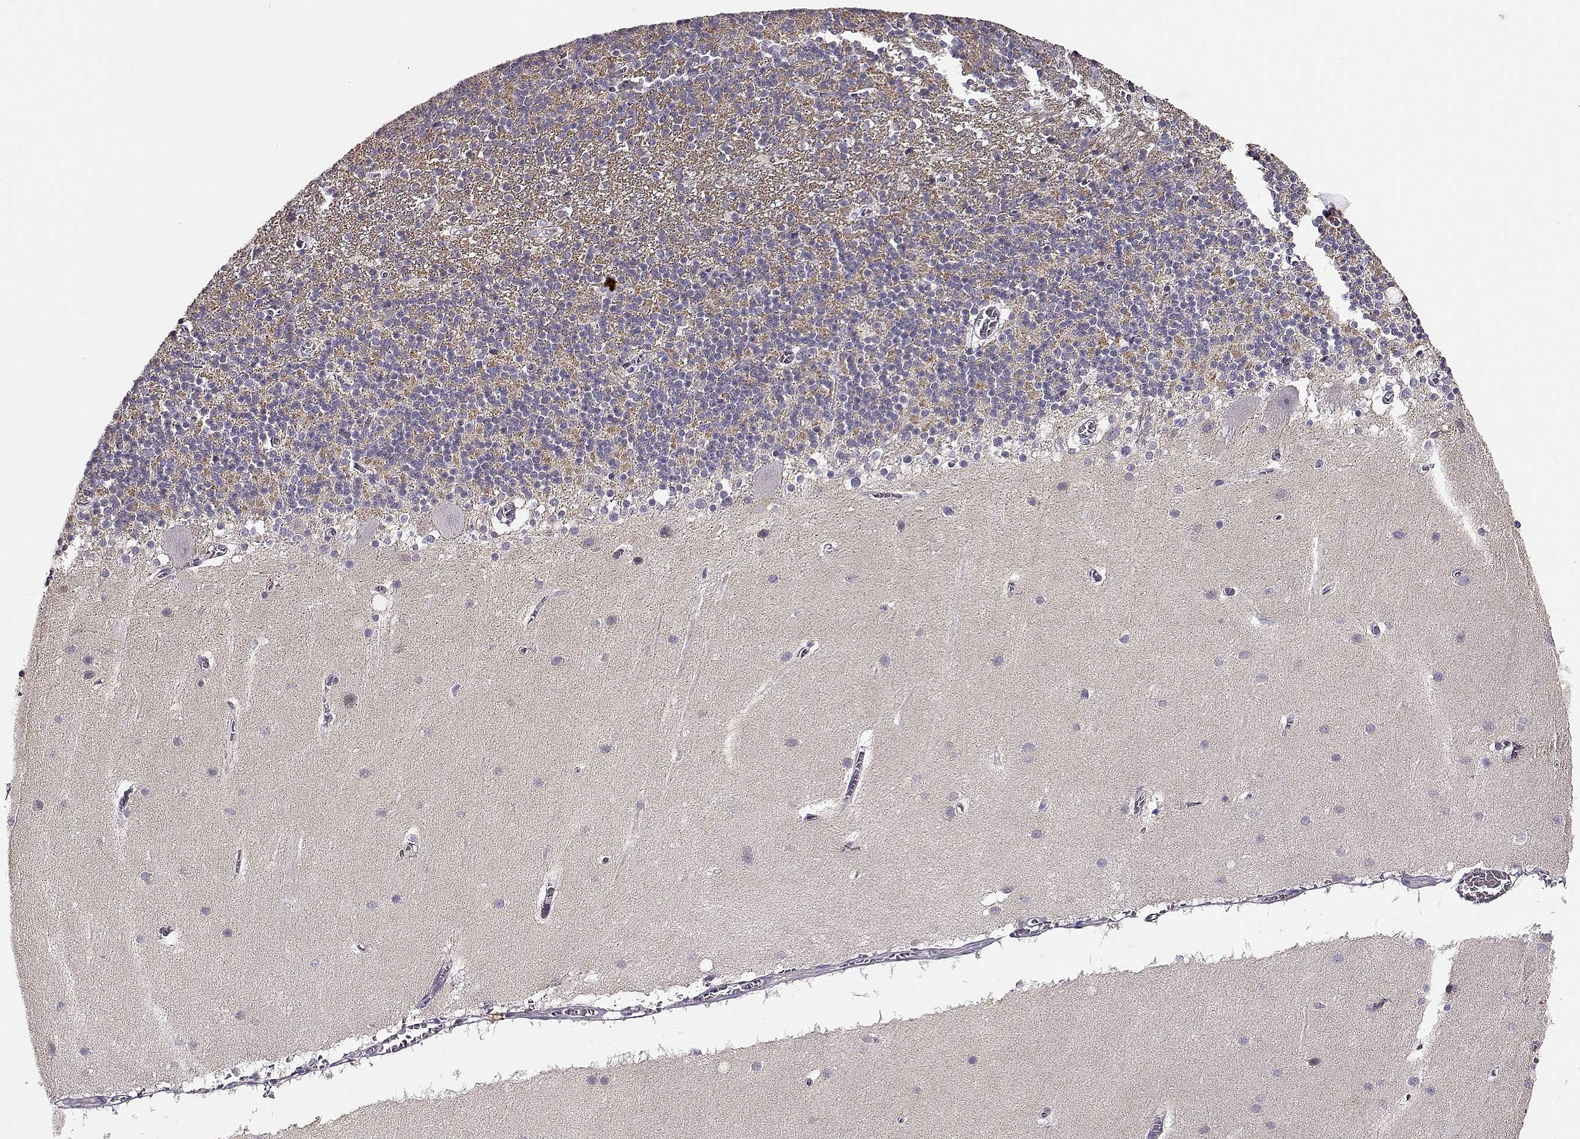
{"staining": {"intensity": "negative", "quantity": "none", "location": "none"}, "tissue": "cerebellum", "cell_type": "Cells in granular layer", "image_type": "normal", "snomed": [{"axis": "morphology", "description": "Normal tissue, NOS"}, {"axis": "topography", "description": "Cerebellum"}], "caption": "A high-resolution photomicrograph shows IHC staining of unremarkable cerebellum, which shows no significant staining in cells in granular layer.", "gene": "TMEM145", "patient": {"sex": "male", "age": 70}}